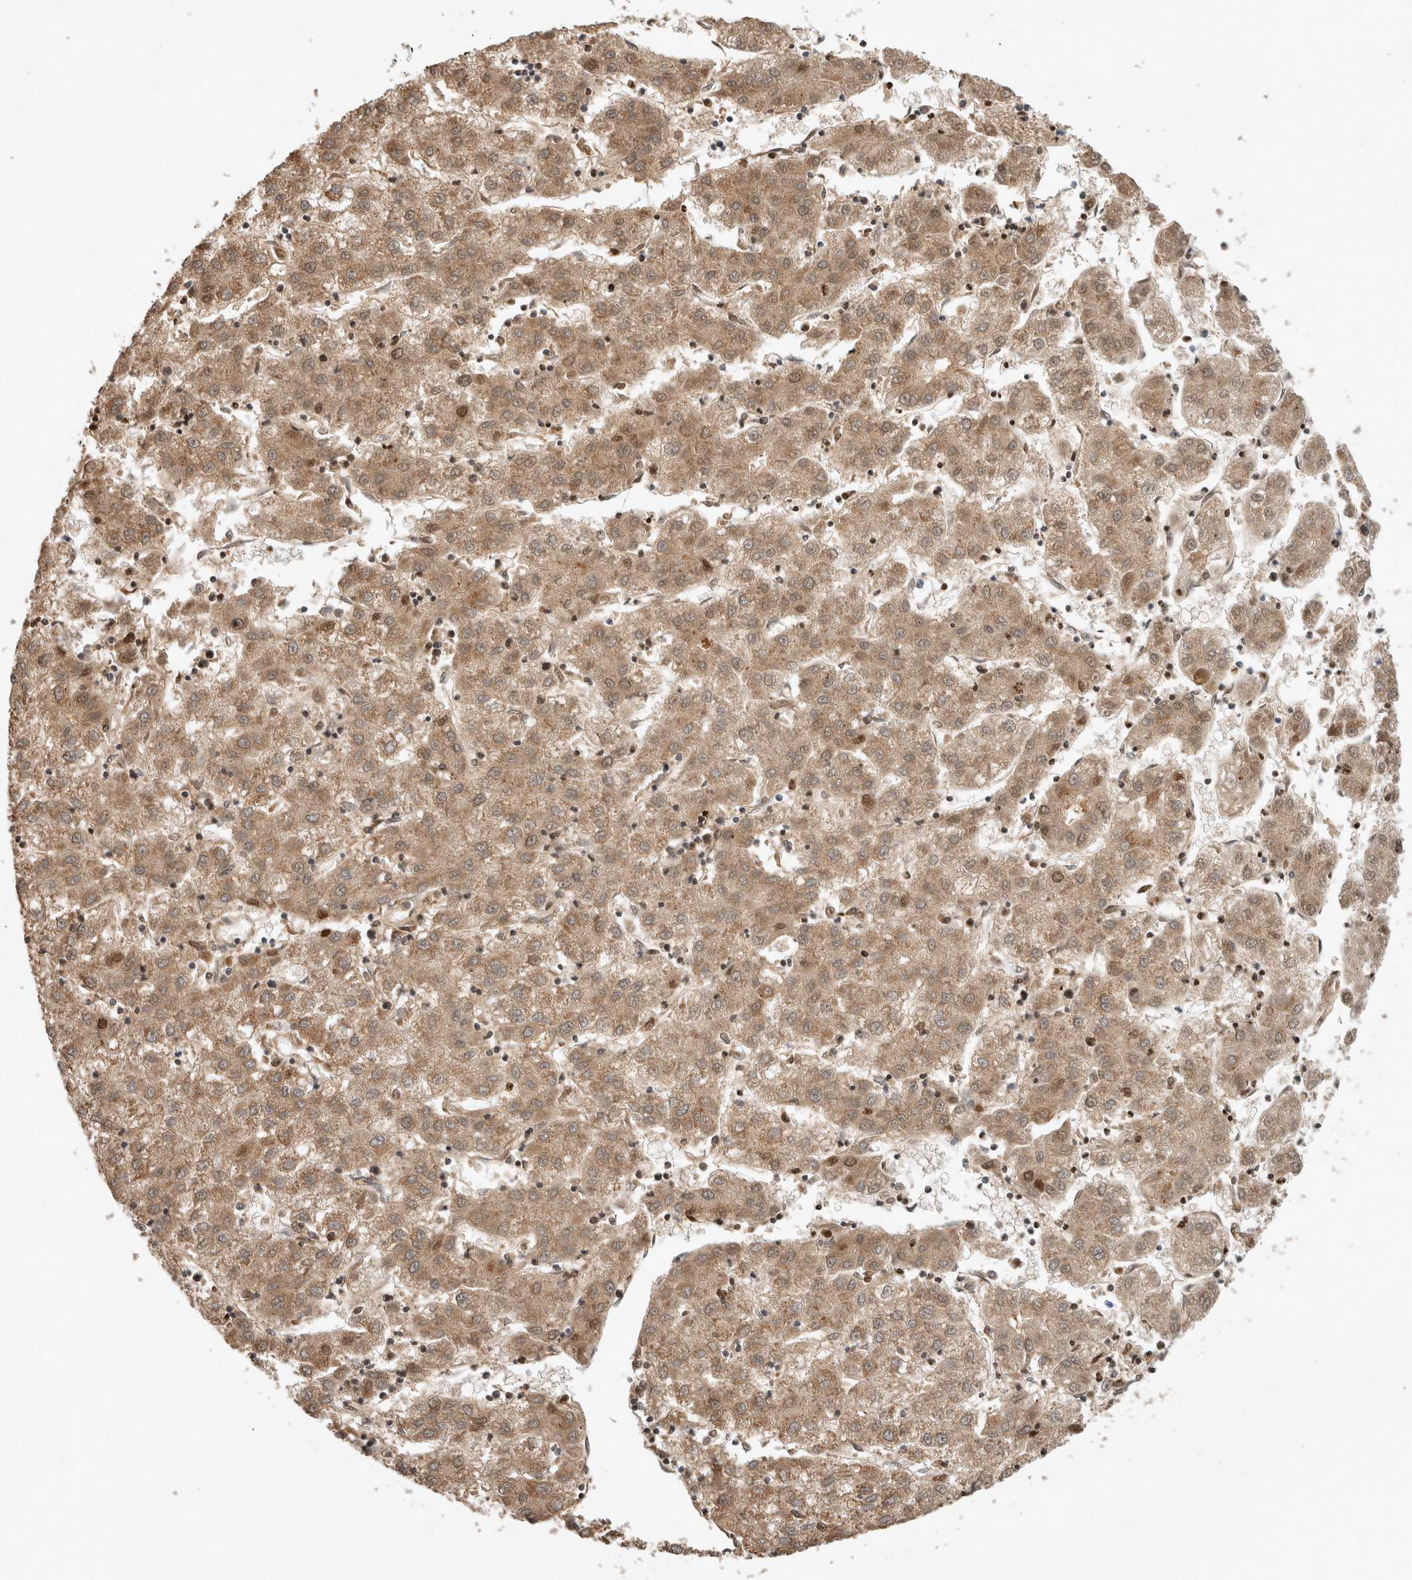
{"staining": {"intensity": "moderate", "quantity": ">75%", "location": "cytoplasmic/membranous,nuclear"}, "tissue": "liver cancer", "cell_type": "Tumor cells", "image_type": "cancer", "snomed": [{"axis": "morphology", "description": "Carcinoma, Hepatocellular, NOS"}, {"axis": "topography", "description": "Liver"}], "caption": "Immunohistochemical staining of liver cancer displays moderate cytoplasmic/membranous and nuclear protein expression in approximately >75% of tumor cells.", "gene": "SERAC1", "patient": {"sex": "male", "age": 72}}